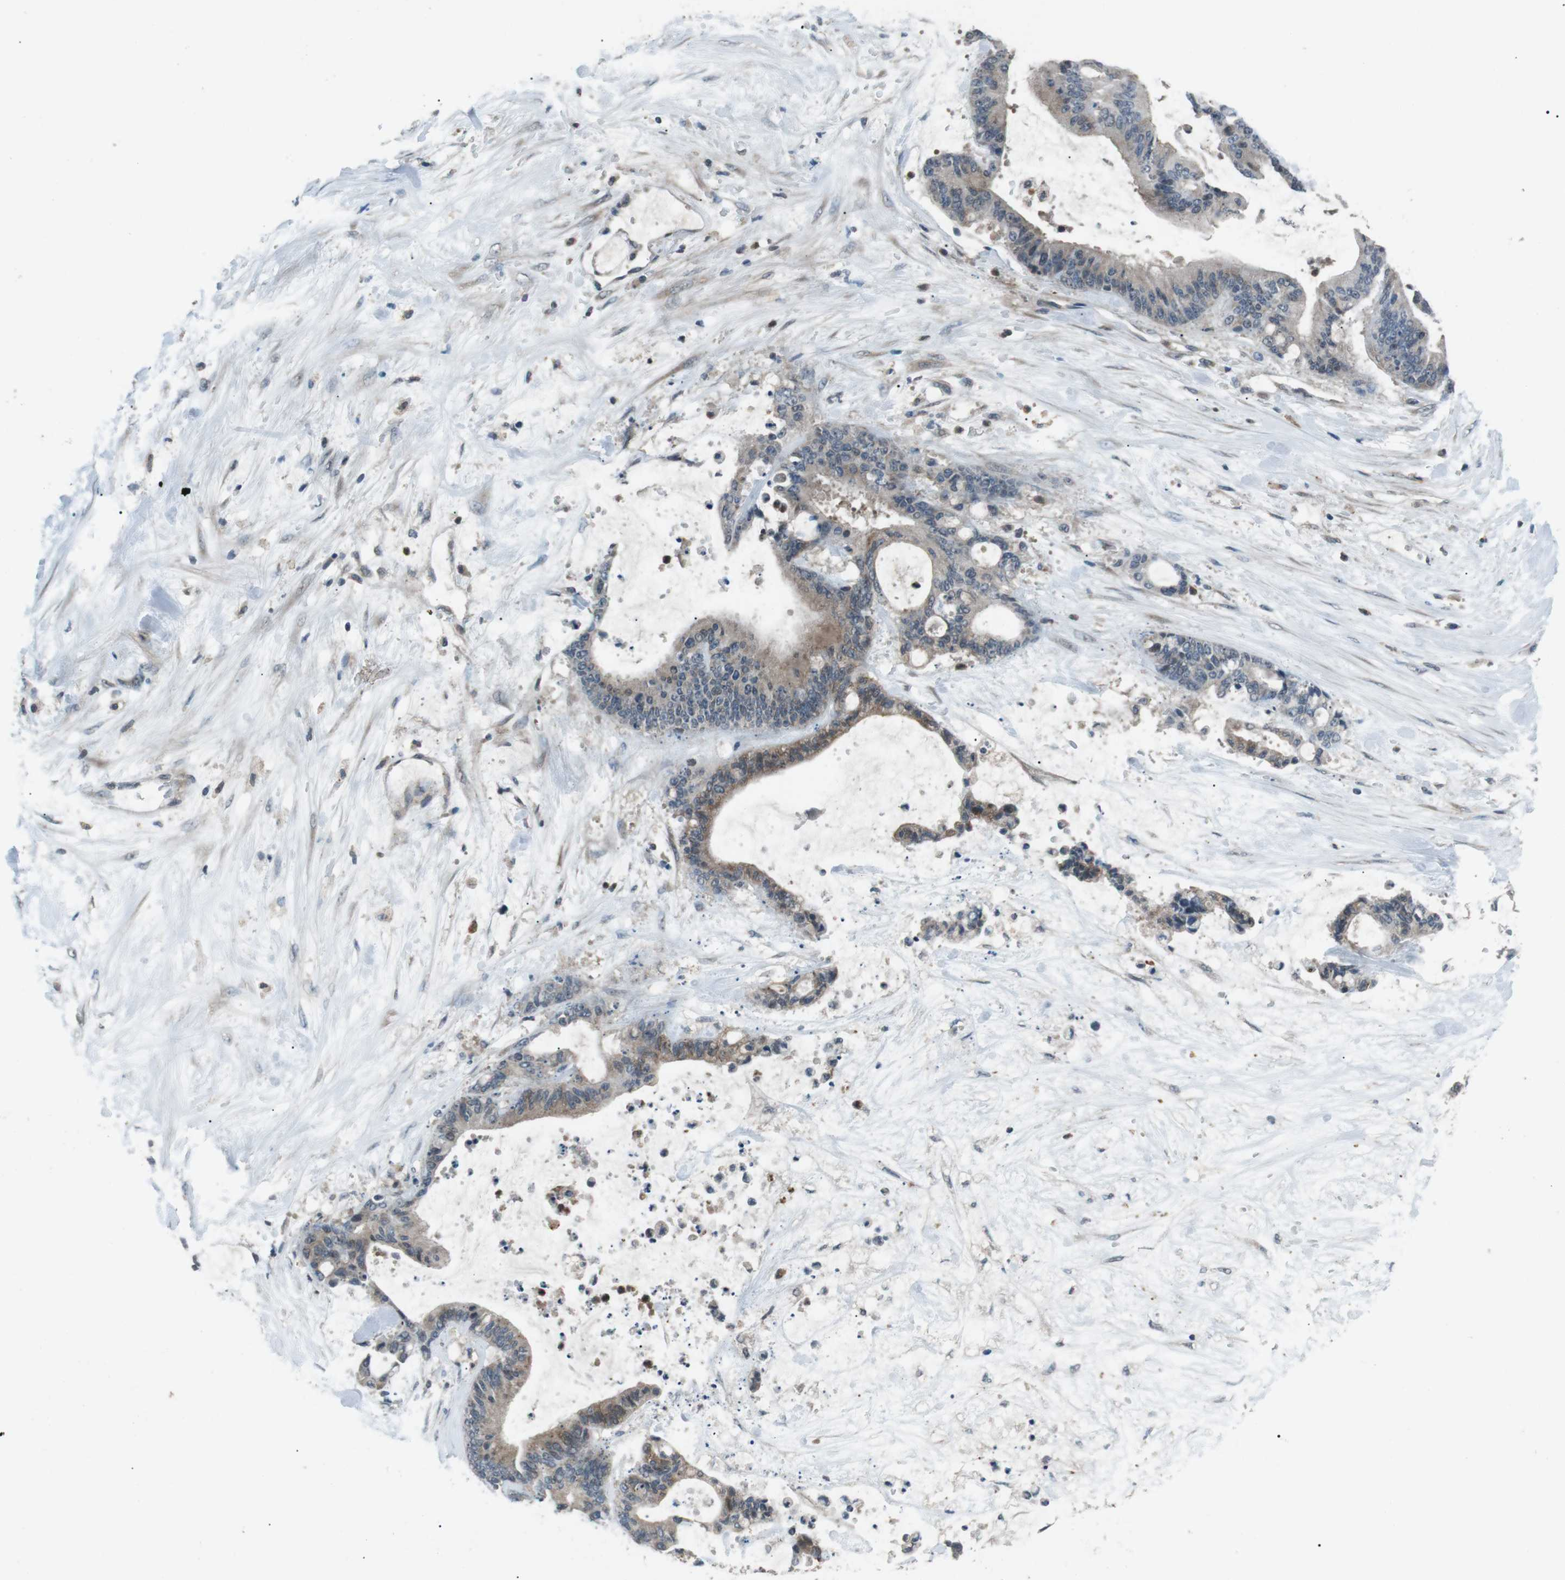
{"staining": {"intensity": "moderate", "quantity": "<25%", "location": "cytoplasmic/membranous"}, "tissue": "liver cancer", "cell_type": "Tumor cells", "image_type": "cancer", "snomed": [{"axis": "morphology", "description": "Cholangiocarcinoma"}, {"axis": "topography", "description": "Liver"}], "caption": "Moderate cytoplasmic/membranous staining is appreciated in approximately <25% of tumor cells in liver cancer (cholangiocarcinoma). The staining is performed using DAB (3,3'-diaminobenzidine) brown chromogen to label protein expression. The nuclei are counter-stained blue using hematoxylin.", "gene": "NEK7", "patient": {"sex": "female", "age": 73}}